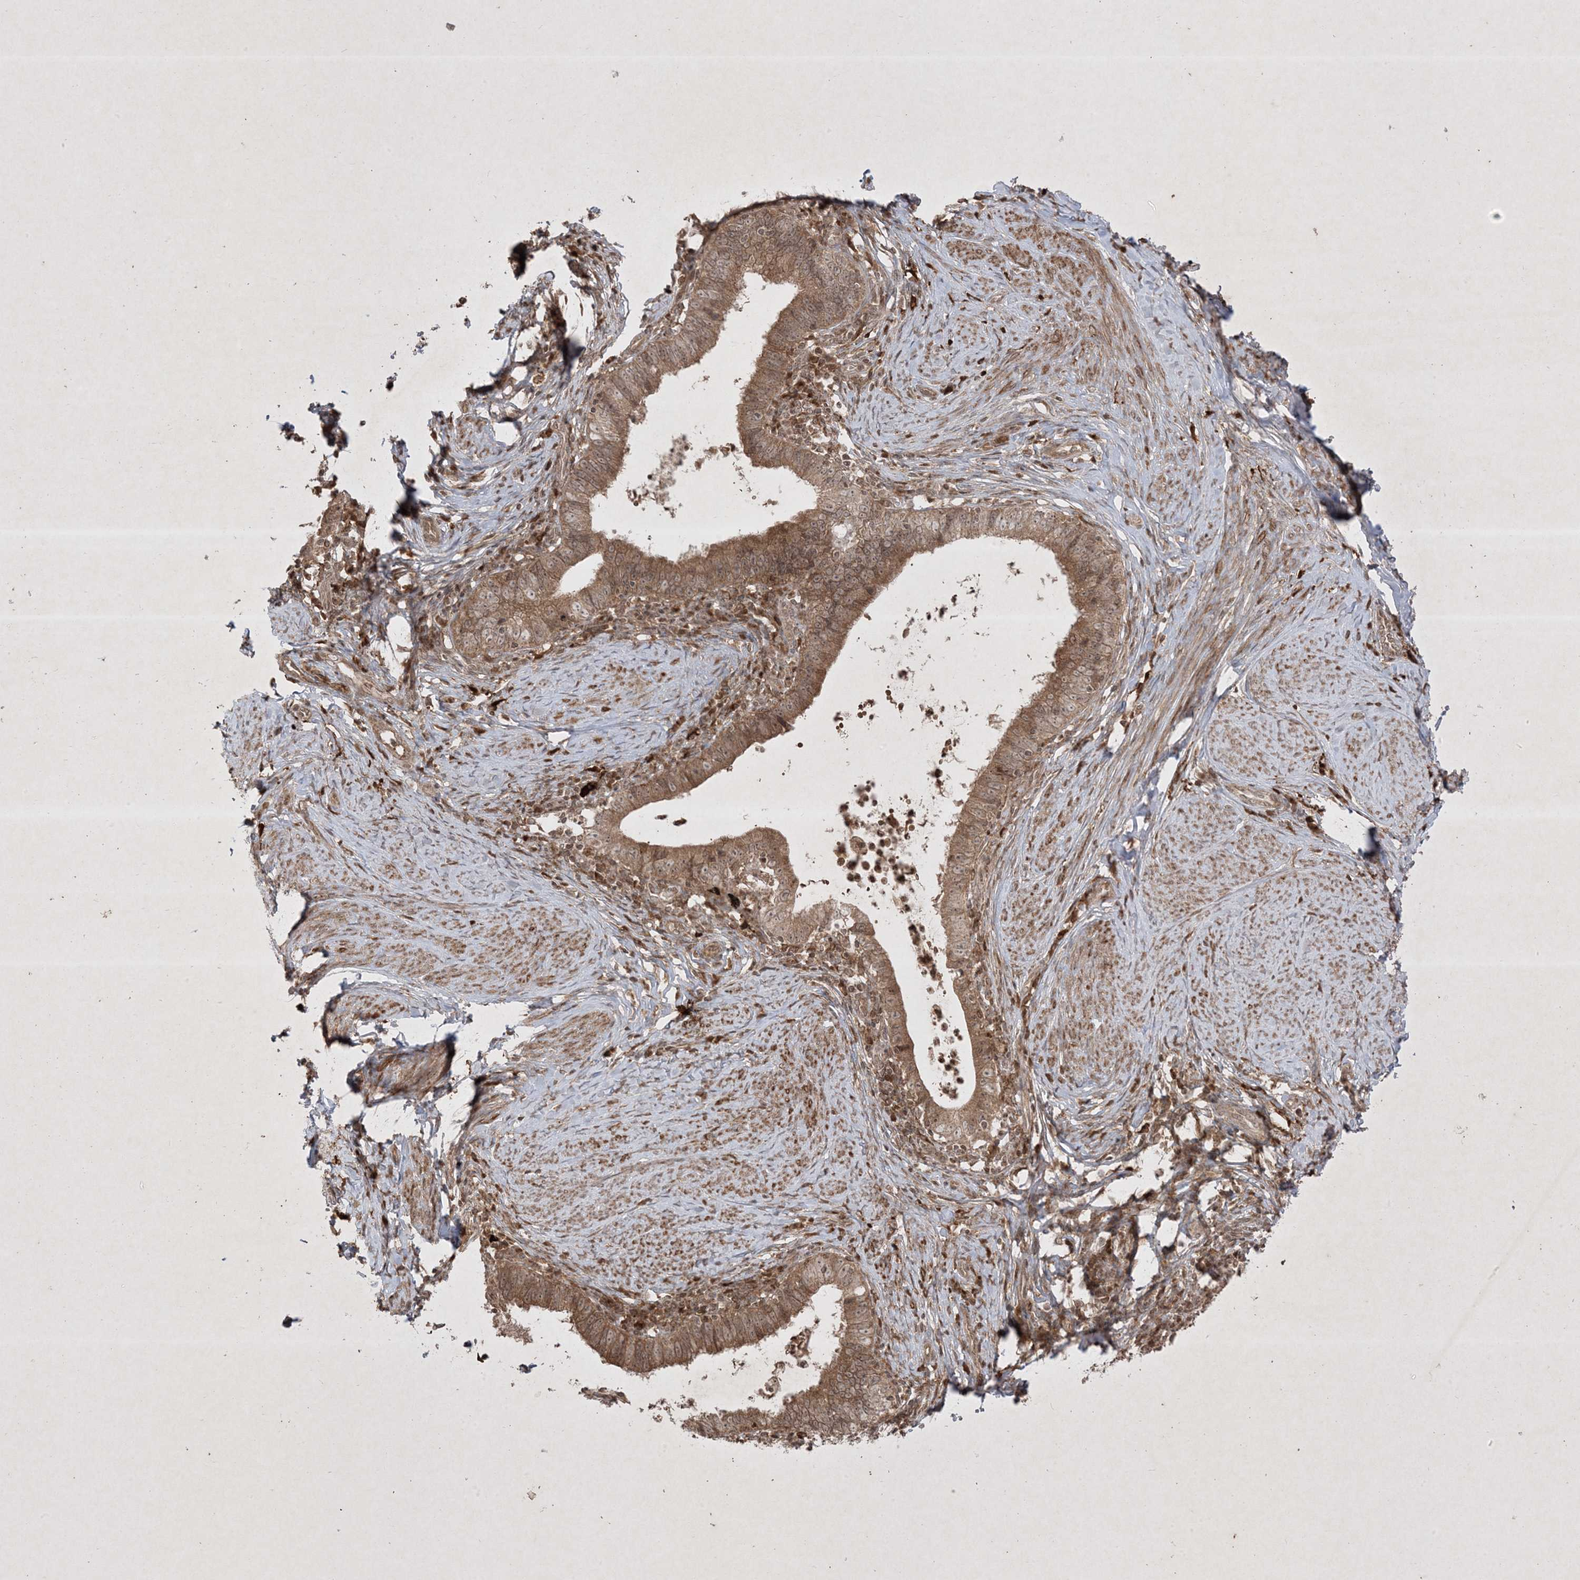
{"staining": {"intensity": "moderate", "quantity": ">75%", "location": "cytoplasmic/membranous,nuclear"}, "tissue": "cervical cancer", "cell_type": "Tumor cells", "image_type": "cancer", "snomed": [{"axis": "morphology", "description": "Adenocarcinoma, NOS"}, {"axis": "topography", "description": "Cervix"}], "caption": "Protein staining of cervical cancer tissue demonstrates moderate cytoplasmic/membranous and nuclear staining in approximately >75% of tumor cells.", "gene": "PTK6", "patient": {"sex": "female", "age": 36}}